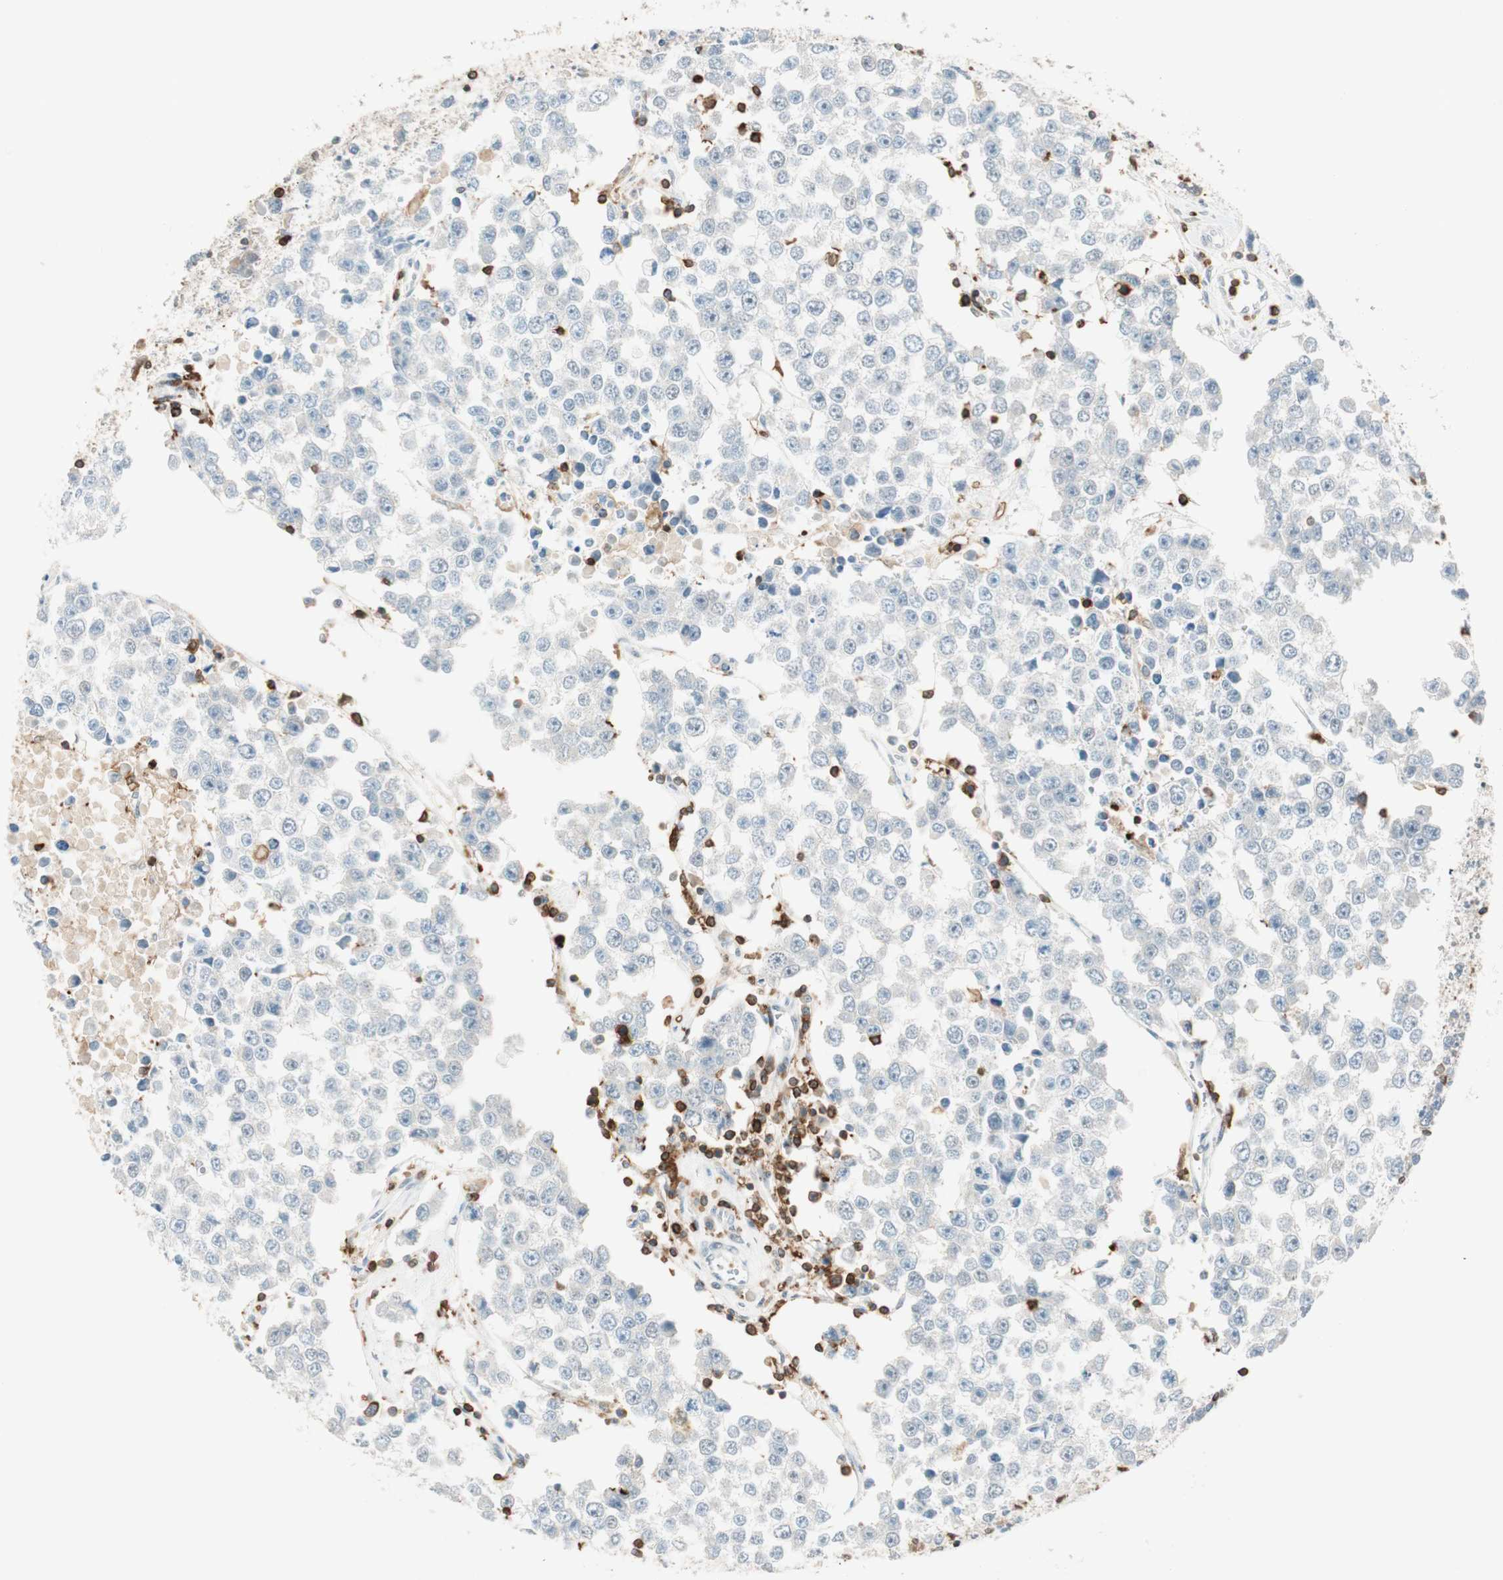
{"staining": {"intensity": "negative", "quantity": "none", "location": "none"}, "tissue": "testis cancer", "cell_type": "Tumor cells", "image_type": "cancer", "snomed": [{"axis": "morphology", "description": "Seminoma, NOS"}, {"axis": "morphology", "description": "Carcinoma, Embryonal, NOS"}, {"axis": "topography", "description": "Testis"}], "caption": "IHC of human testis cancer (embryonal carcinoma) shows no staining in tumor cells.", "gene": "HPGD", "patient": {"sex": "male", "age": 52}}